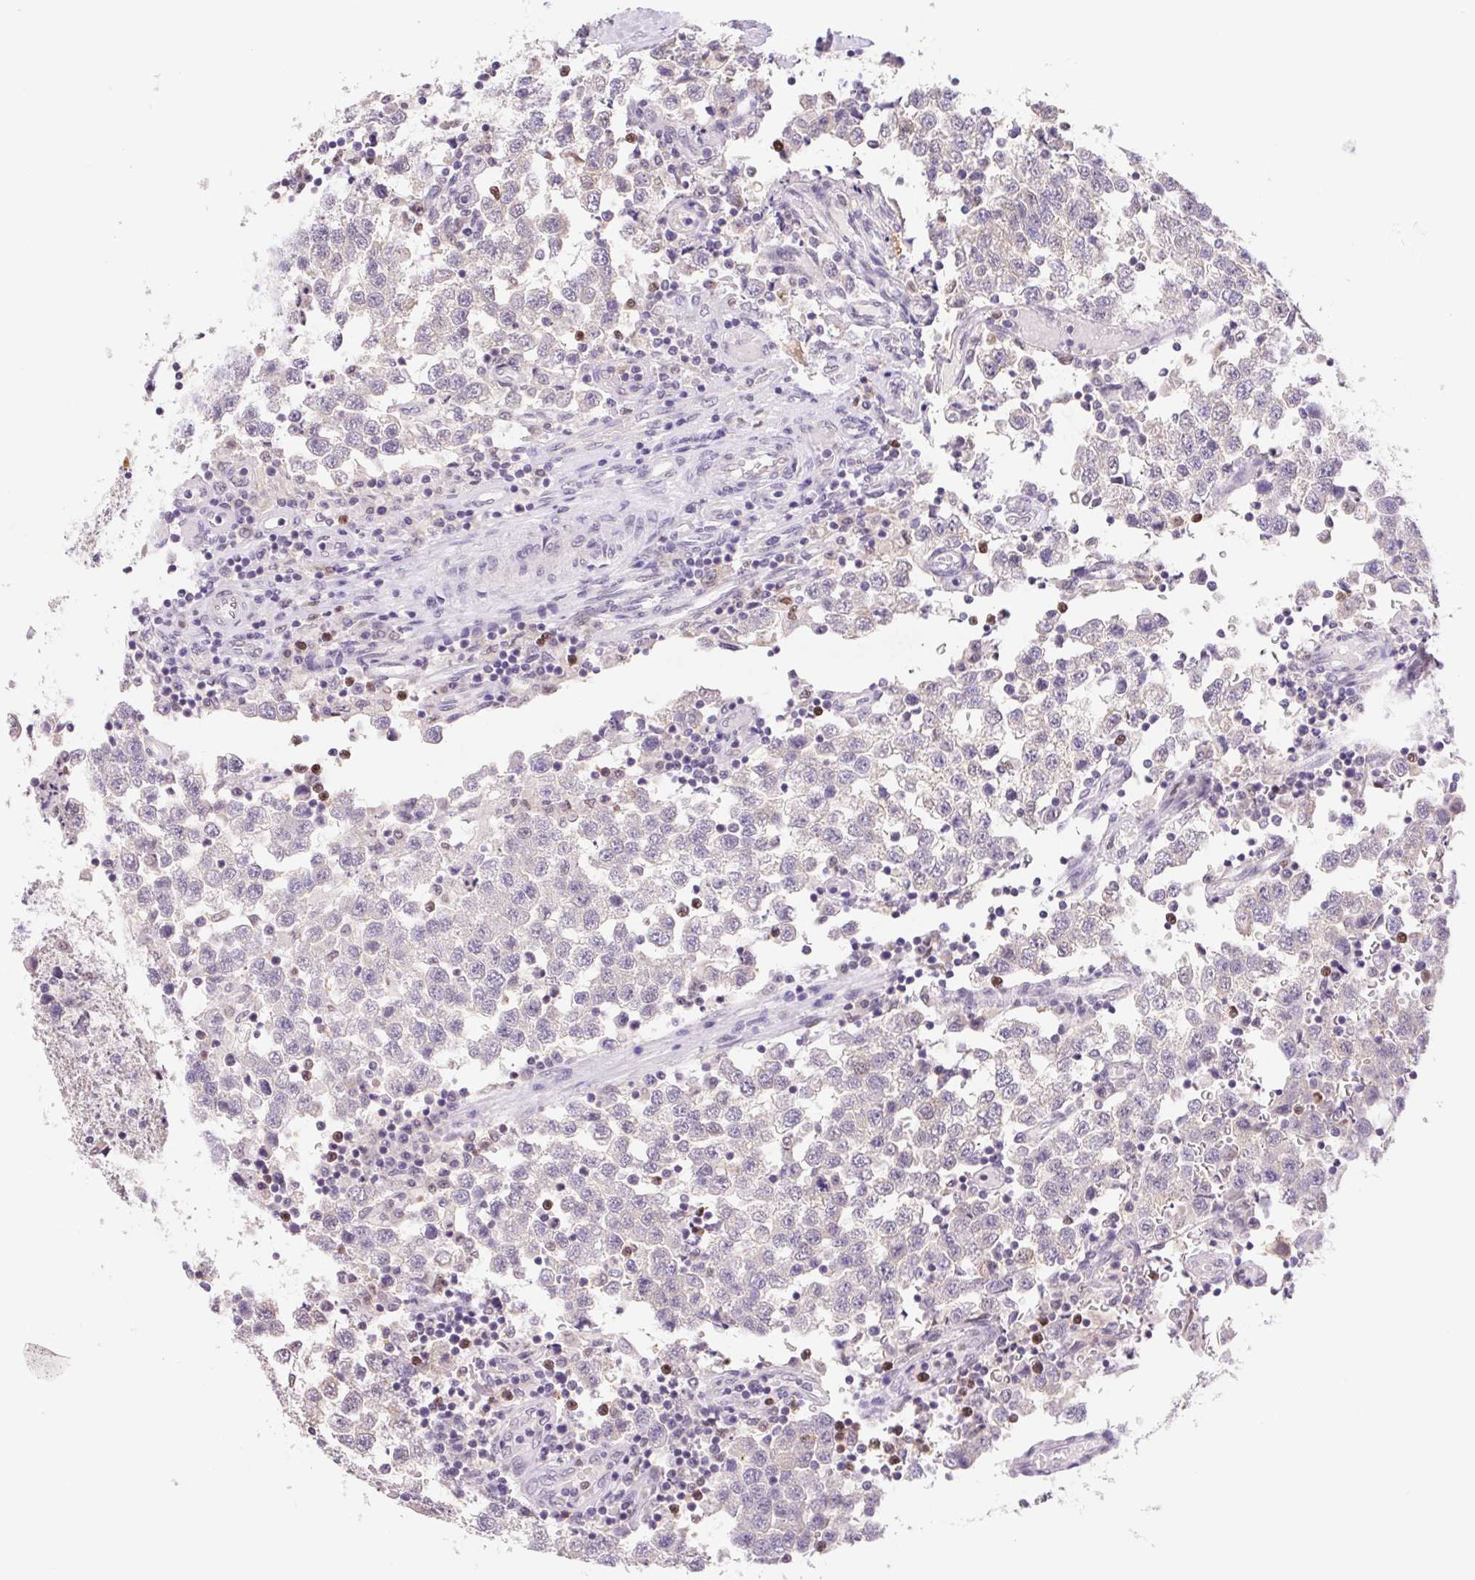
{"staining": {"intensity": "negative", "quantity": "none", "location": "none"}, "tissue": "testis cancer", "cell_type": "Tumor cells", "image_type": "cancer", "snomed": [{"axis": "morphology", "description": "Seminoma, NOS"}, {"axis": "topography", "description": "Testis"}], "caption": "Immunohistochemistry micrograph of neoplastic tissue: human testis seminoma stained with DAB demonstrates no significant protein expression in tumor cells. Nuclei are stained in blue.", "gene": "L3MBTL4", "patient": {"sex": "male", "age": 34}}